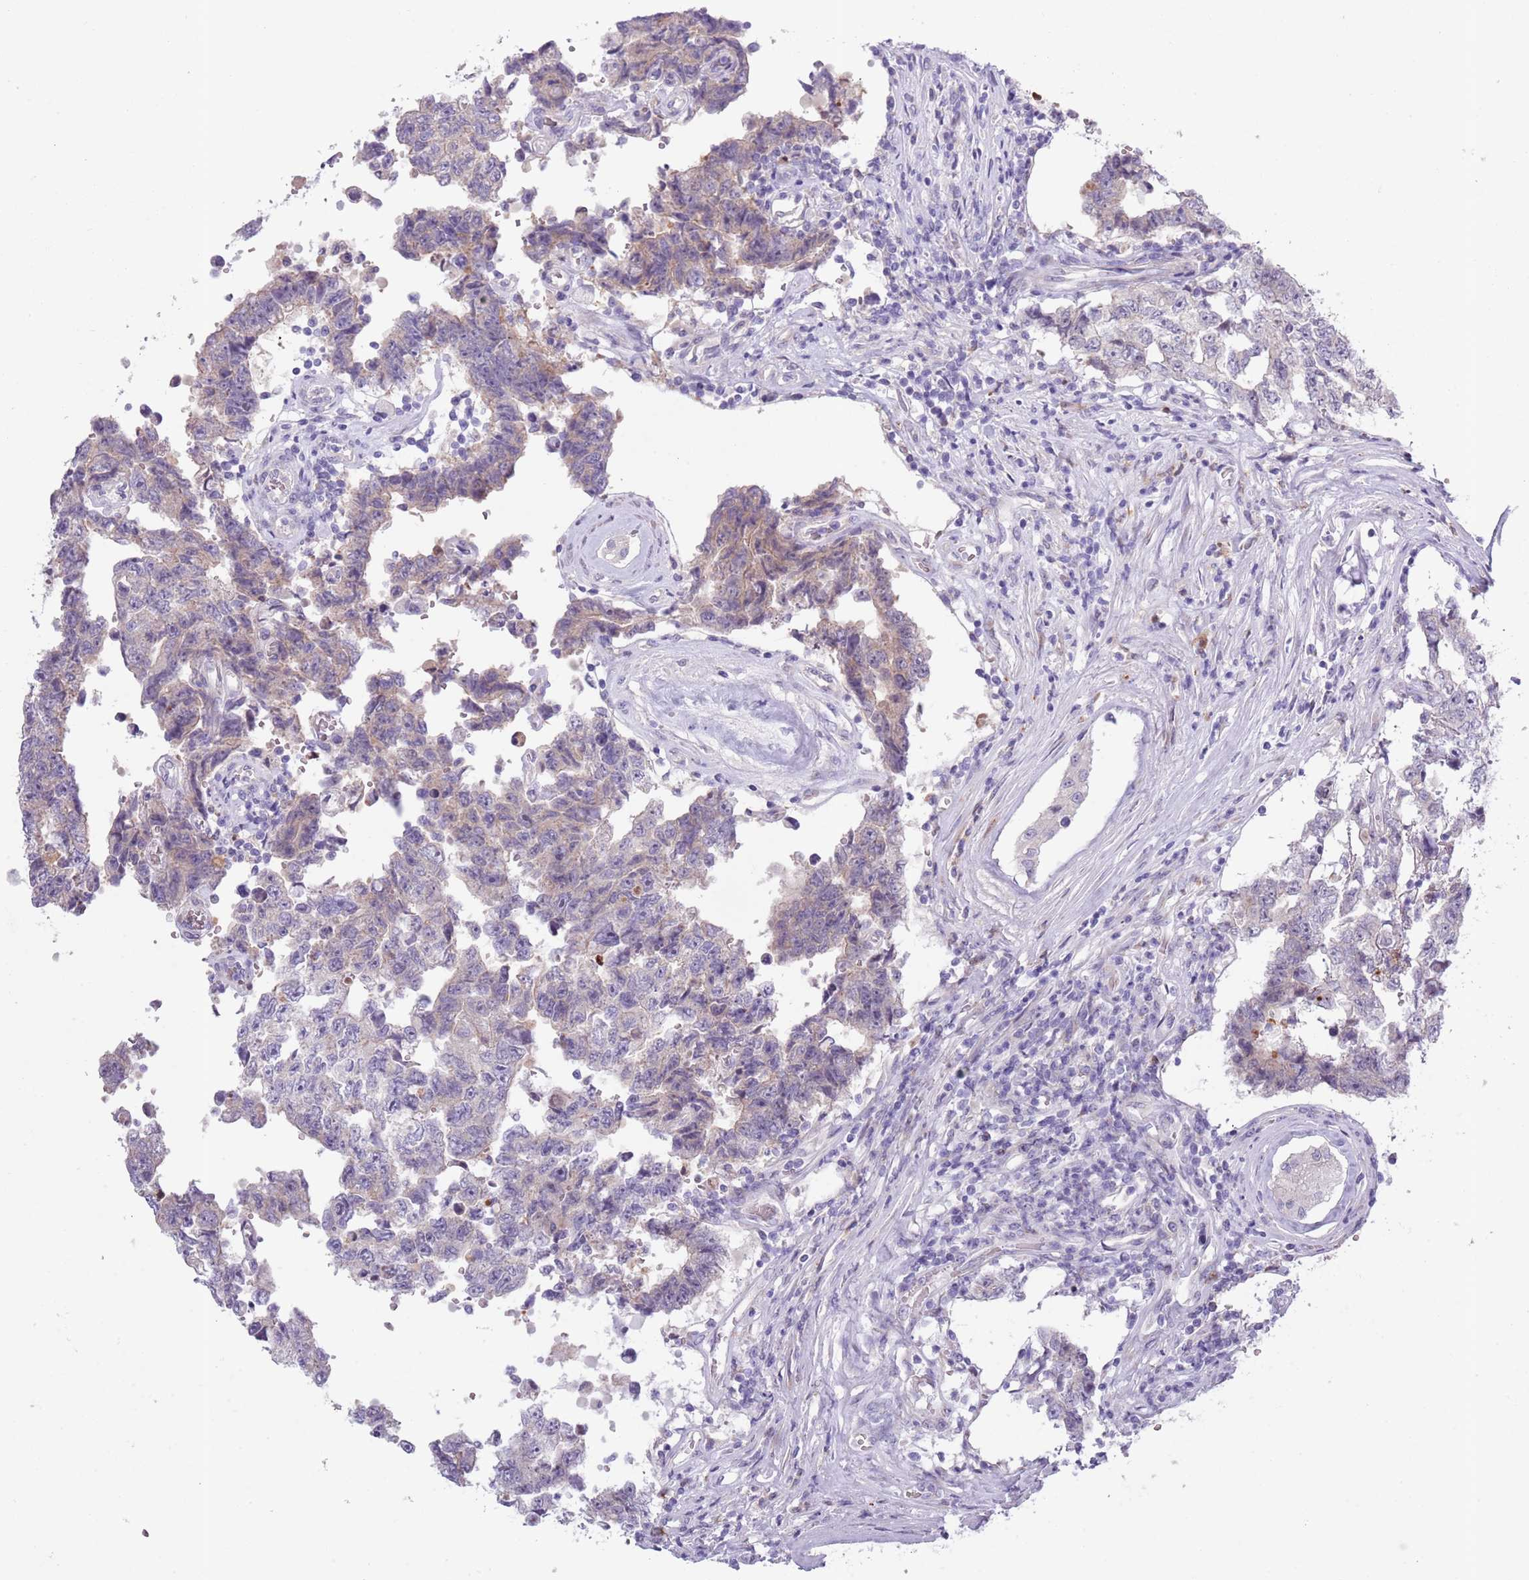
{"staining": {"intensity": "weak", "quantity": "25%-75%", "location": "cytoplasmic/membranous"}, "tissue": "testis cancer", "cell_type": "Tumor cells", "image_type": "cancer", "snomed": [{"axis": "morphology", "description": "Normal tissue, NOS"}, {"axis": "morphology", "description": "Carcinoma, Embryonal, NOS"}, {"axis": "topography", "description": "Testis"}, {"axis": "topography", "description": "Epididymis"}], "caption": "A low amount of weak cytoplasmic/membranous expression is seen in about 25%-75% of tumor cells in testis cancer (embryonal carcinoma) tissue.", "gene": "ZFP2", "patient": {"sex": "male", "age": 25}}